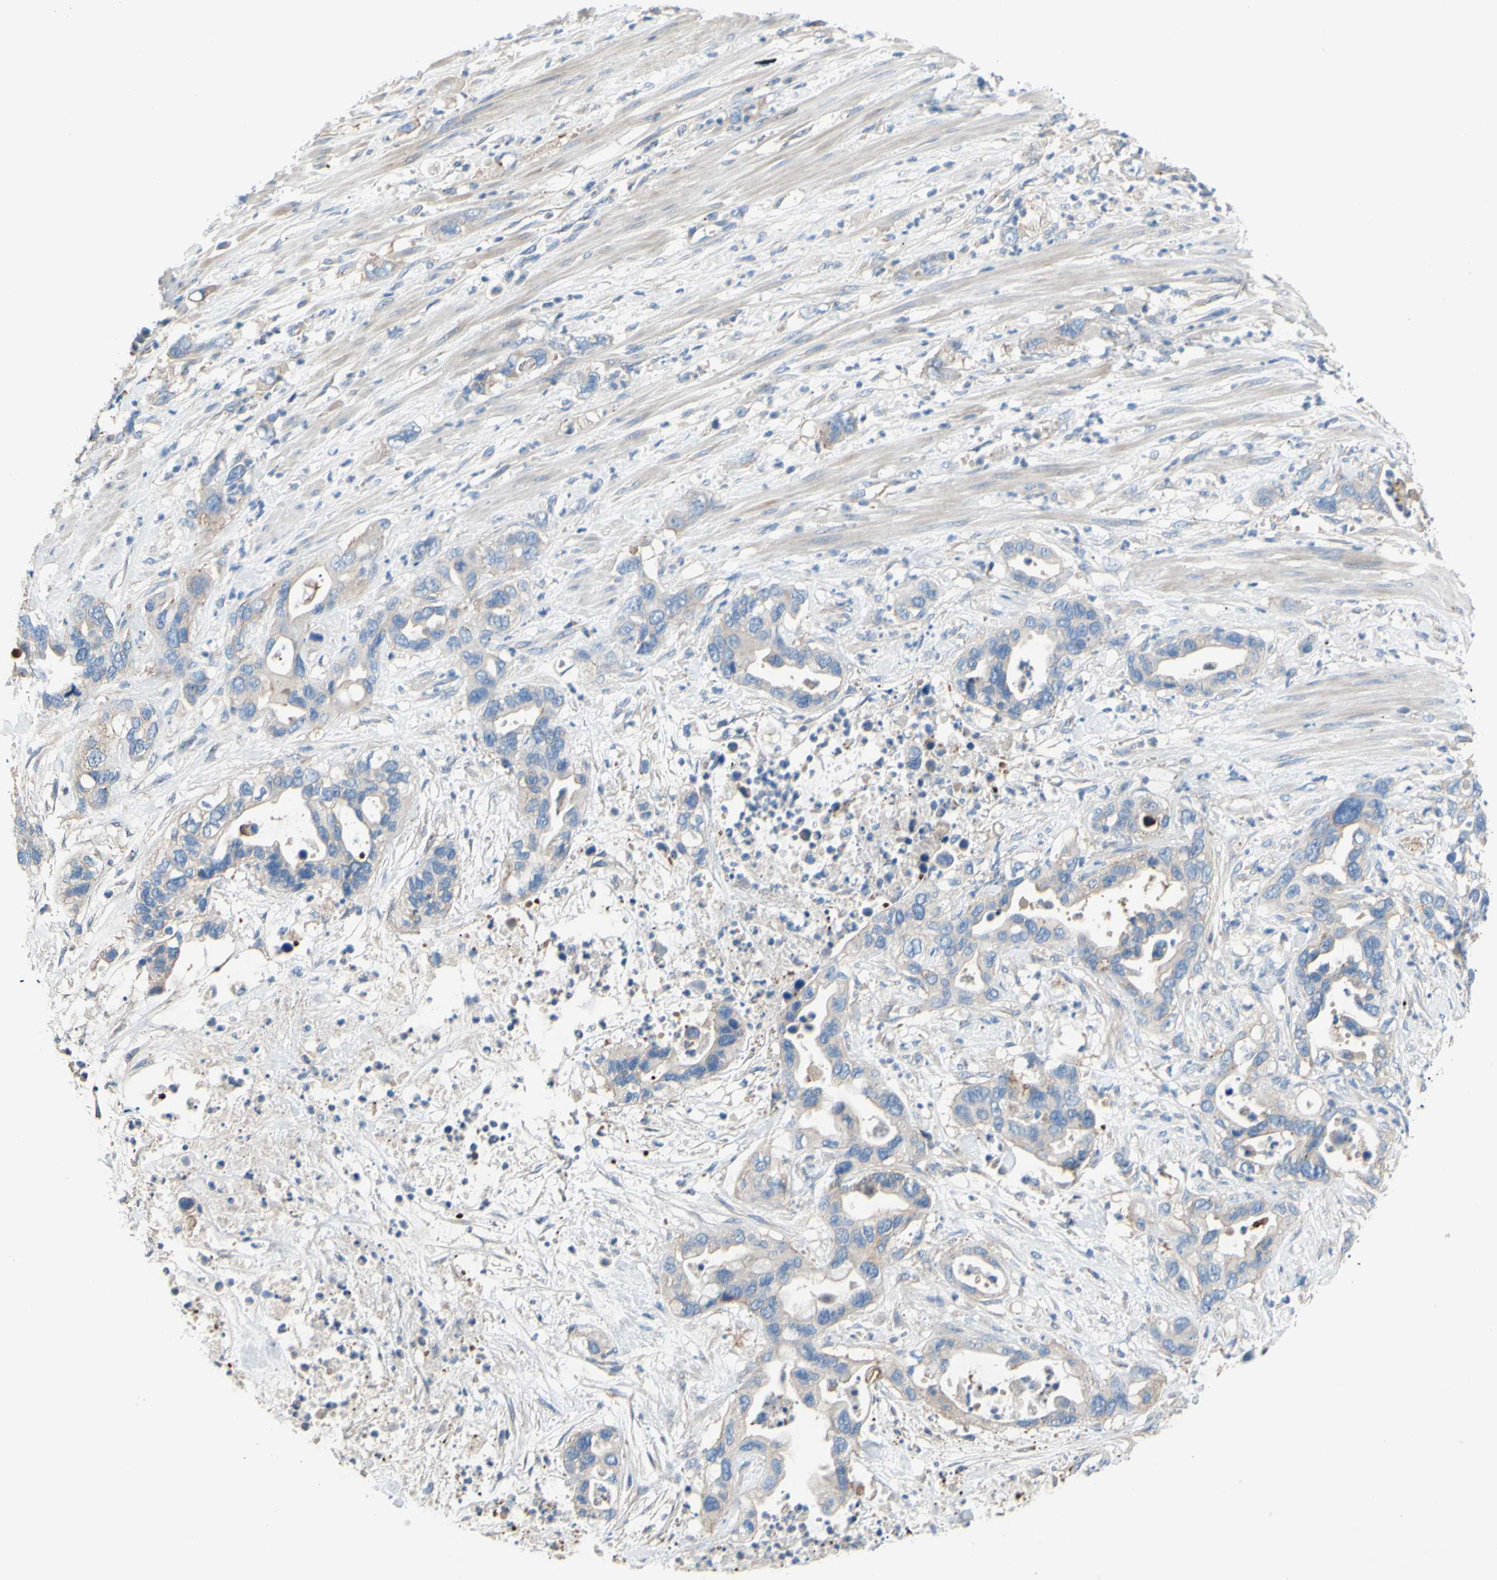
{"staining": {"intensity": "weak", "quantity": "<25%", "location": "cytoplasmic/membranous"}, "tissue": "pancreatic cancer", "cell_type": "Tumor cells", "image_type": "cancer", "snomed": [{"axis": "morphology", "description": "Adenocarcinoma, NOS"}, {"axis": "topography", "description": "Pancreas"}], "caption": "This is an immunohistochemistry (IHC) micrograph of human pancreatic cancer (adenocarcinoma). There is no staining in tumor cells.", "gene": "TMEM59L", "patient": {"sex": "female", "age": 71}}